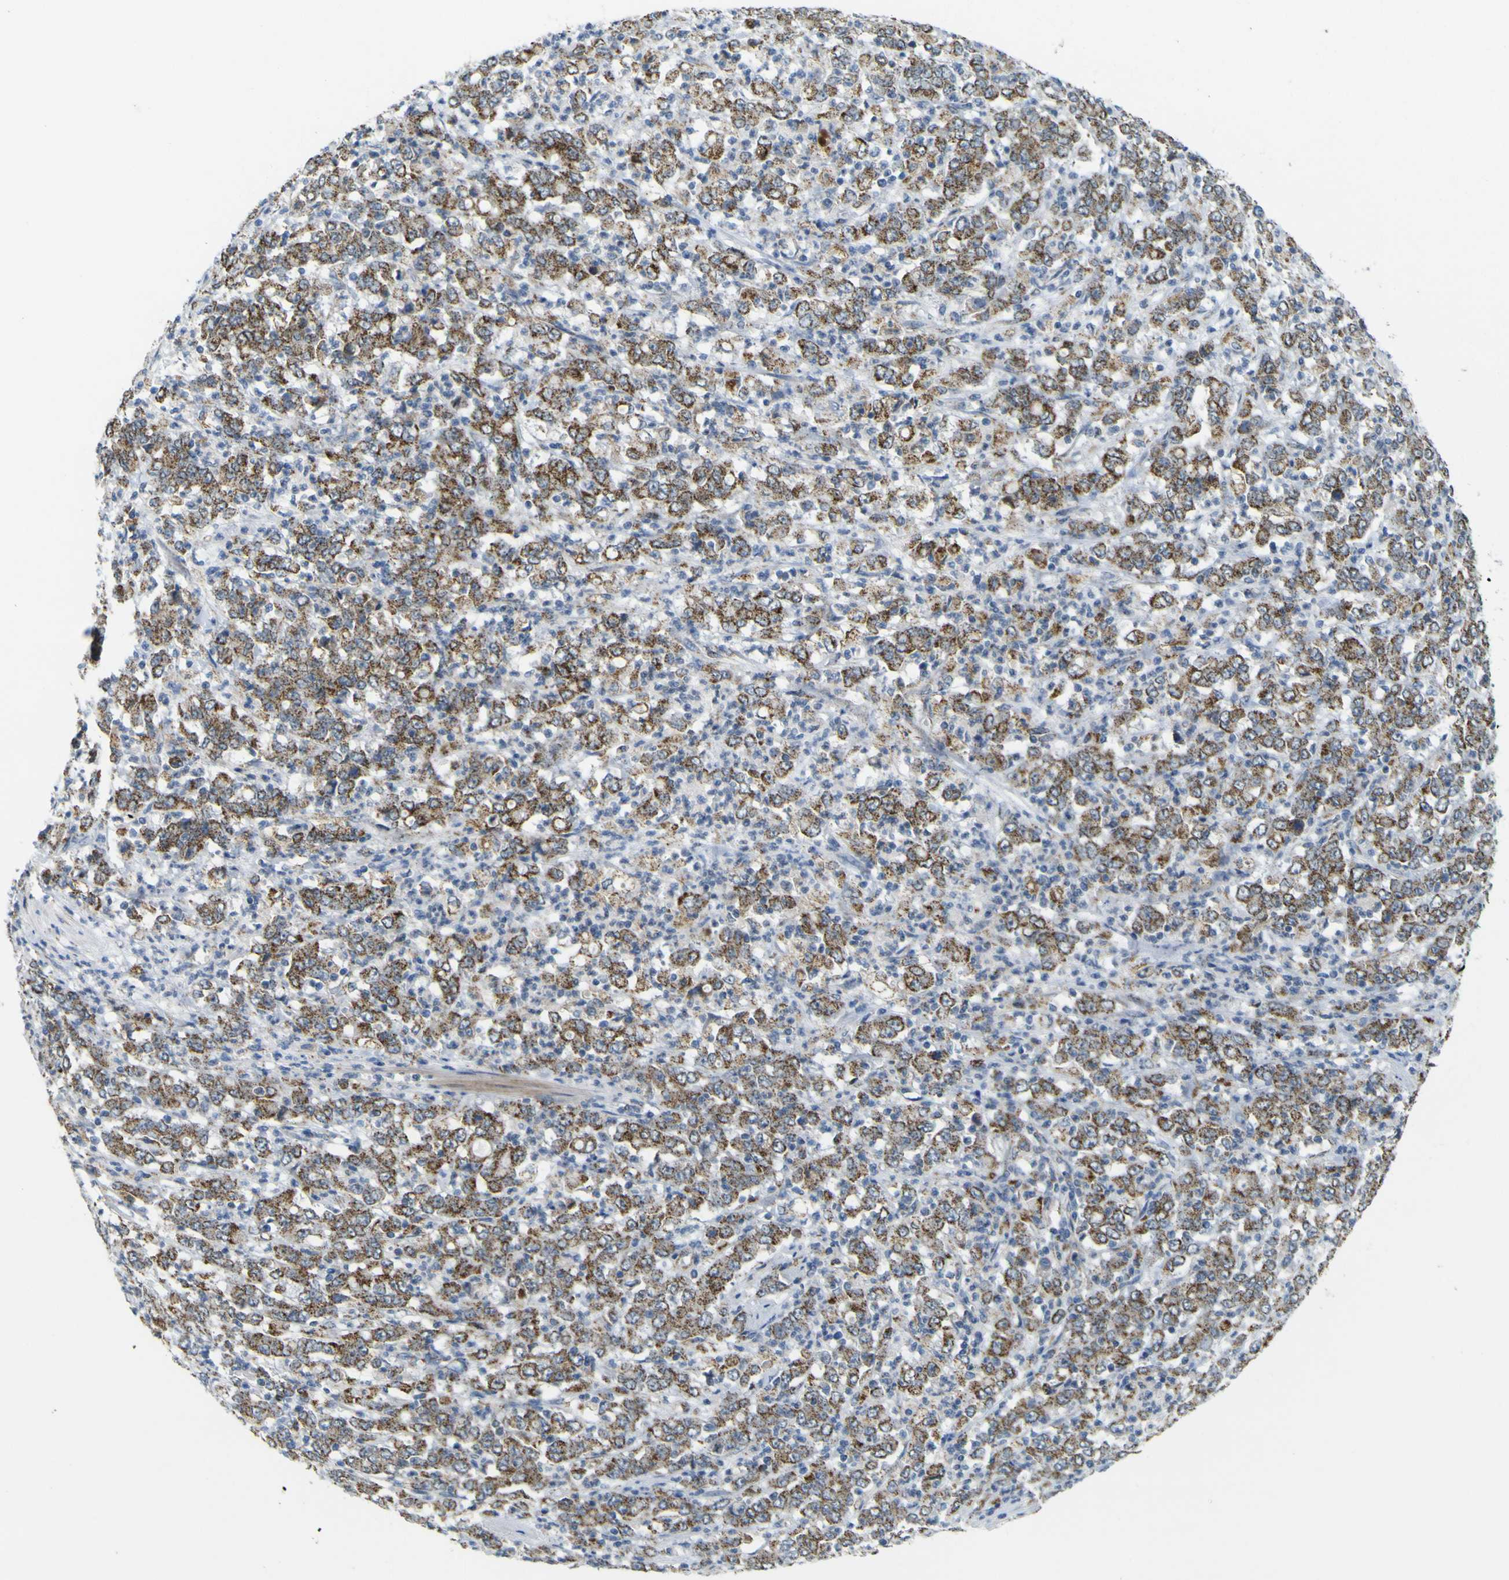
{"staining": {"intensity": "moderate", "quantity": ">75%", "location": "cytoplasmic/membranous"}, "tissue": "stomach cancer", "cell_type": "Tumor cells", "image_type": "cancer", "snomed": [{"axis": "morphology", "description": "Adenocarcinoma, NOS"}, {"axis": "topography", "description": "Stomach, lower"}], "caption": "IHC photomicrograph of neoplastic tissue: stomach adenocarcinoma stained using immunohistochemistry (IHC) exhibits medium levels of moderate protein expression localized specifically in the cytoplasmic/membranous of tumor cells, appearing as a cytoplasmic/membranous brown color.", "gene": "ACBD5", "patient": {"sex": "female", "age": 71}}